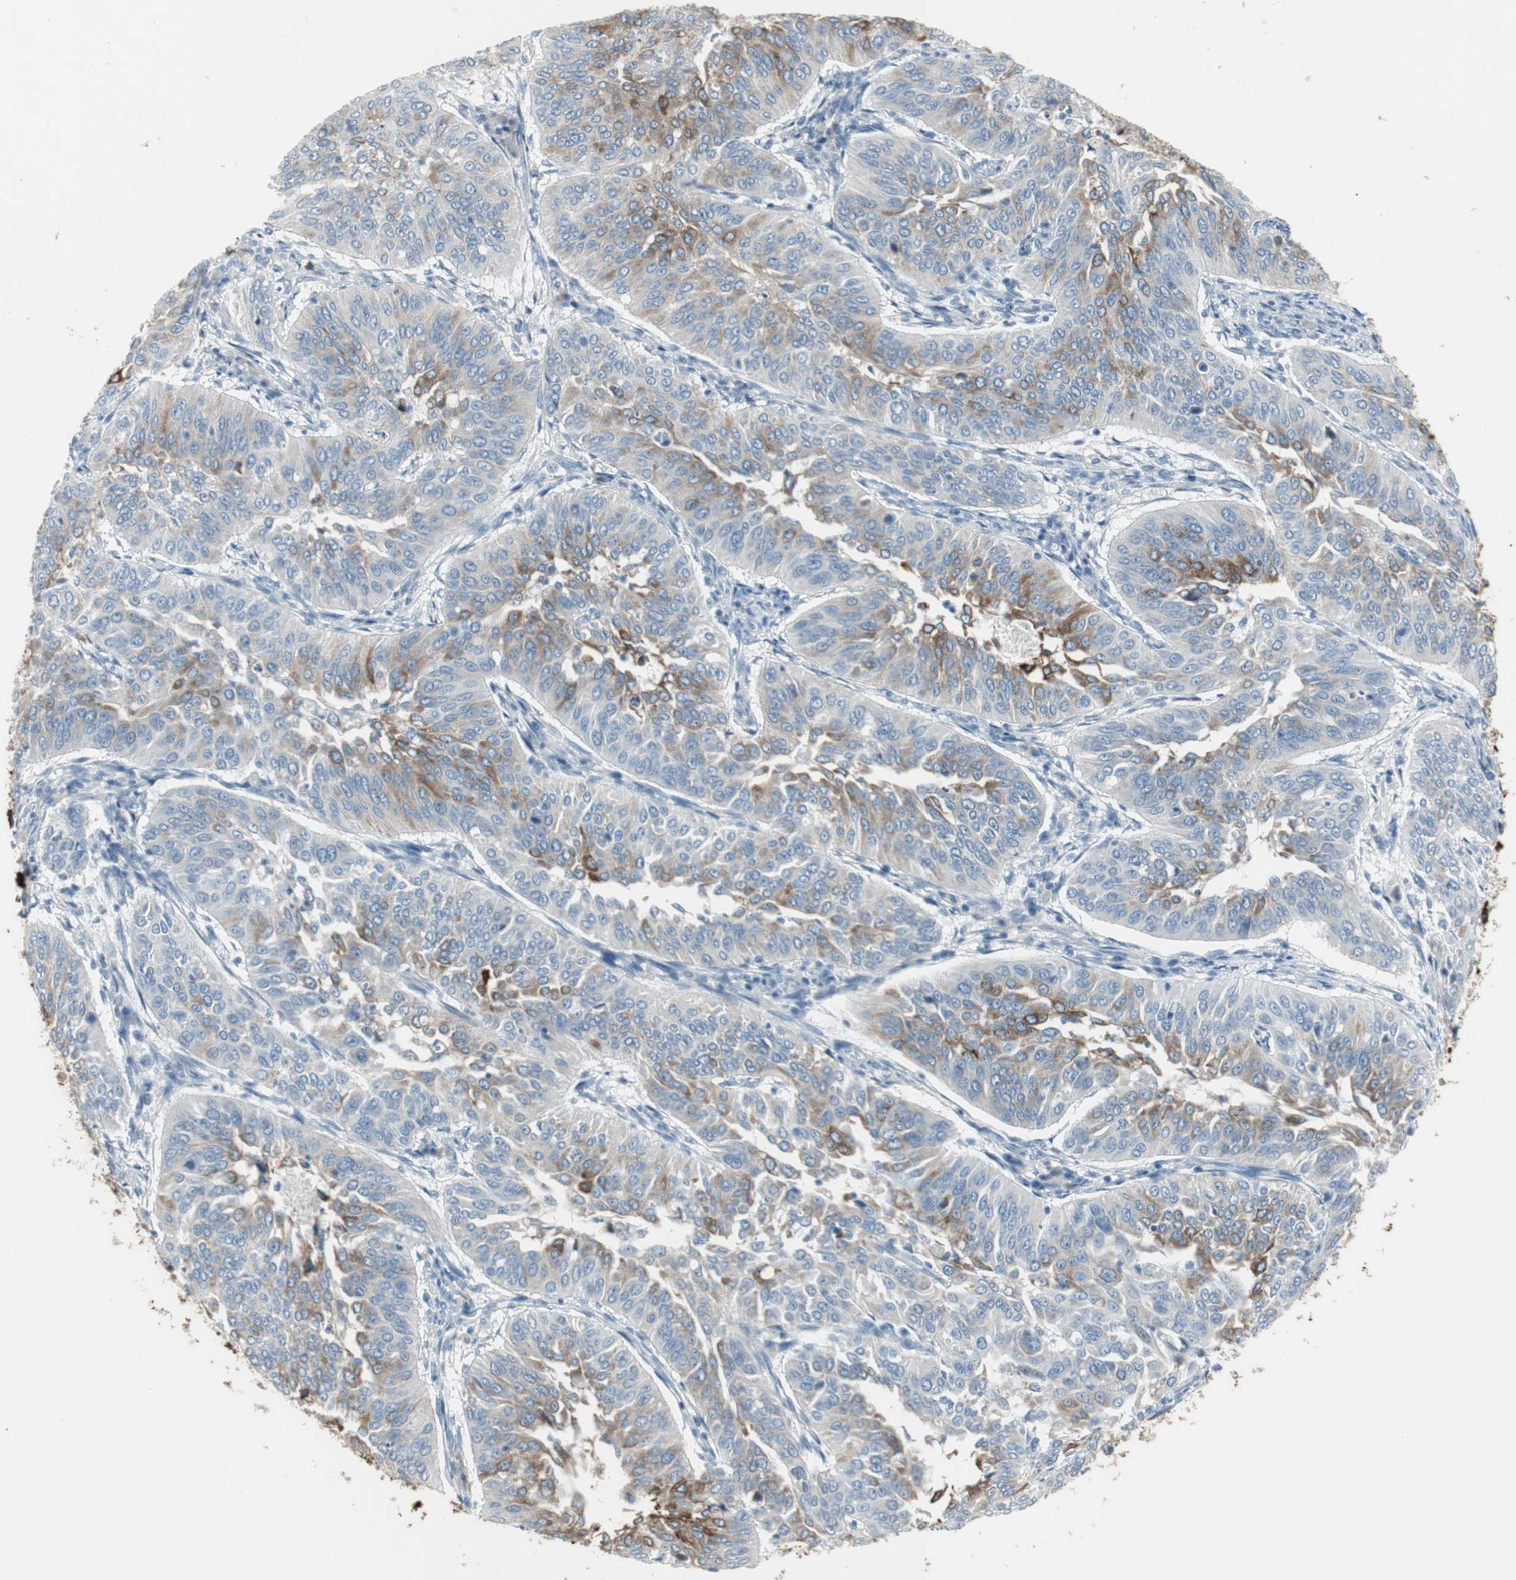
{"staining": {"intensity": "moderate", "quantity": "<25%", "location": "cytoplasmic/membranous"}, "tissue": "cervical cancer", "cell_type": "Tumor cells", "image_type": "cancer", "snomed": [{"axis": "morphology", "description": "Normal tissue, NOS"}, {"axis": "morphology", "description": "Squamous cell carcinoma, NOS"}, {"axis": "topography", "description": "Cervix"}], "caption": "Cervical cancer (squamous cell carcinoma) stained for a protein demonstrates moderate cytoplasmic/membranous positivity in tumor cells.", "gene": "AGR2", "patient": {"sex": "female", "age": 39}}